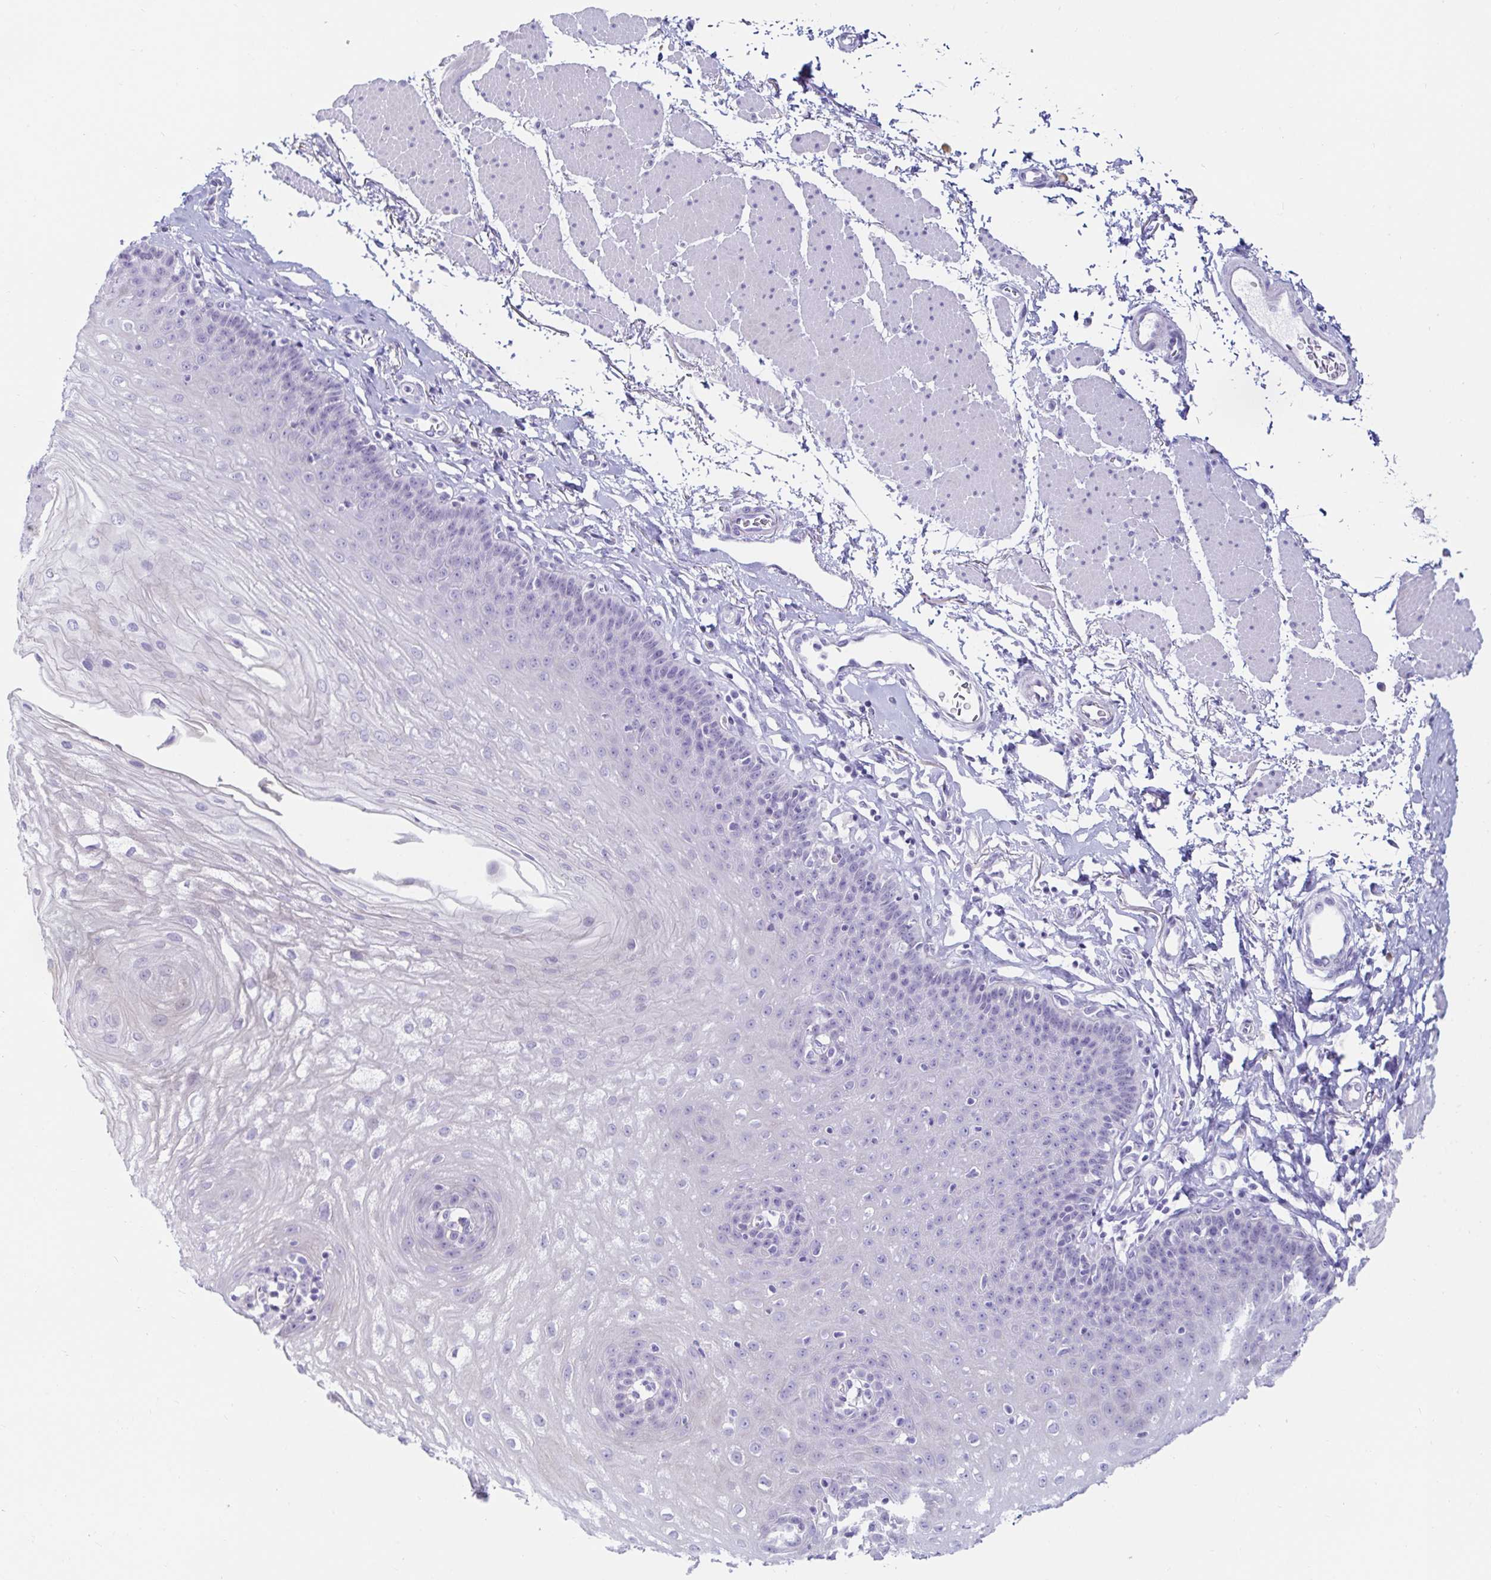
{"staining": {"intensity": "negative", "quantity": "none", "location": "none"}, "tissue": "esophagus", "cell_type": "Squamous epithelial cells", "image_type": "normal", "snomed": [{"axis": "morphology", "description": "Normal tissue, NOS"}, {"axis": "topography", "description": "Esophagus"}], "caption": "Normal esophagus was stained to show a protein in brown. There is no significant positivity in squamous epithelial cells. The staining was performed using DAB to visualize the protein expression in brown, while the nuclei were stained in blue with hematoxylin (Magnification: 20x).", "gene": "C4orf17", "patient": {"sex": "female", "age": 81}}